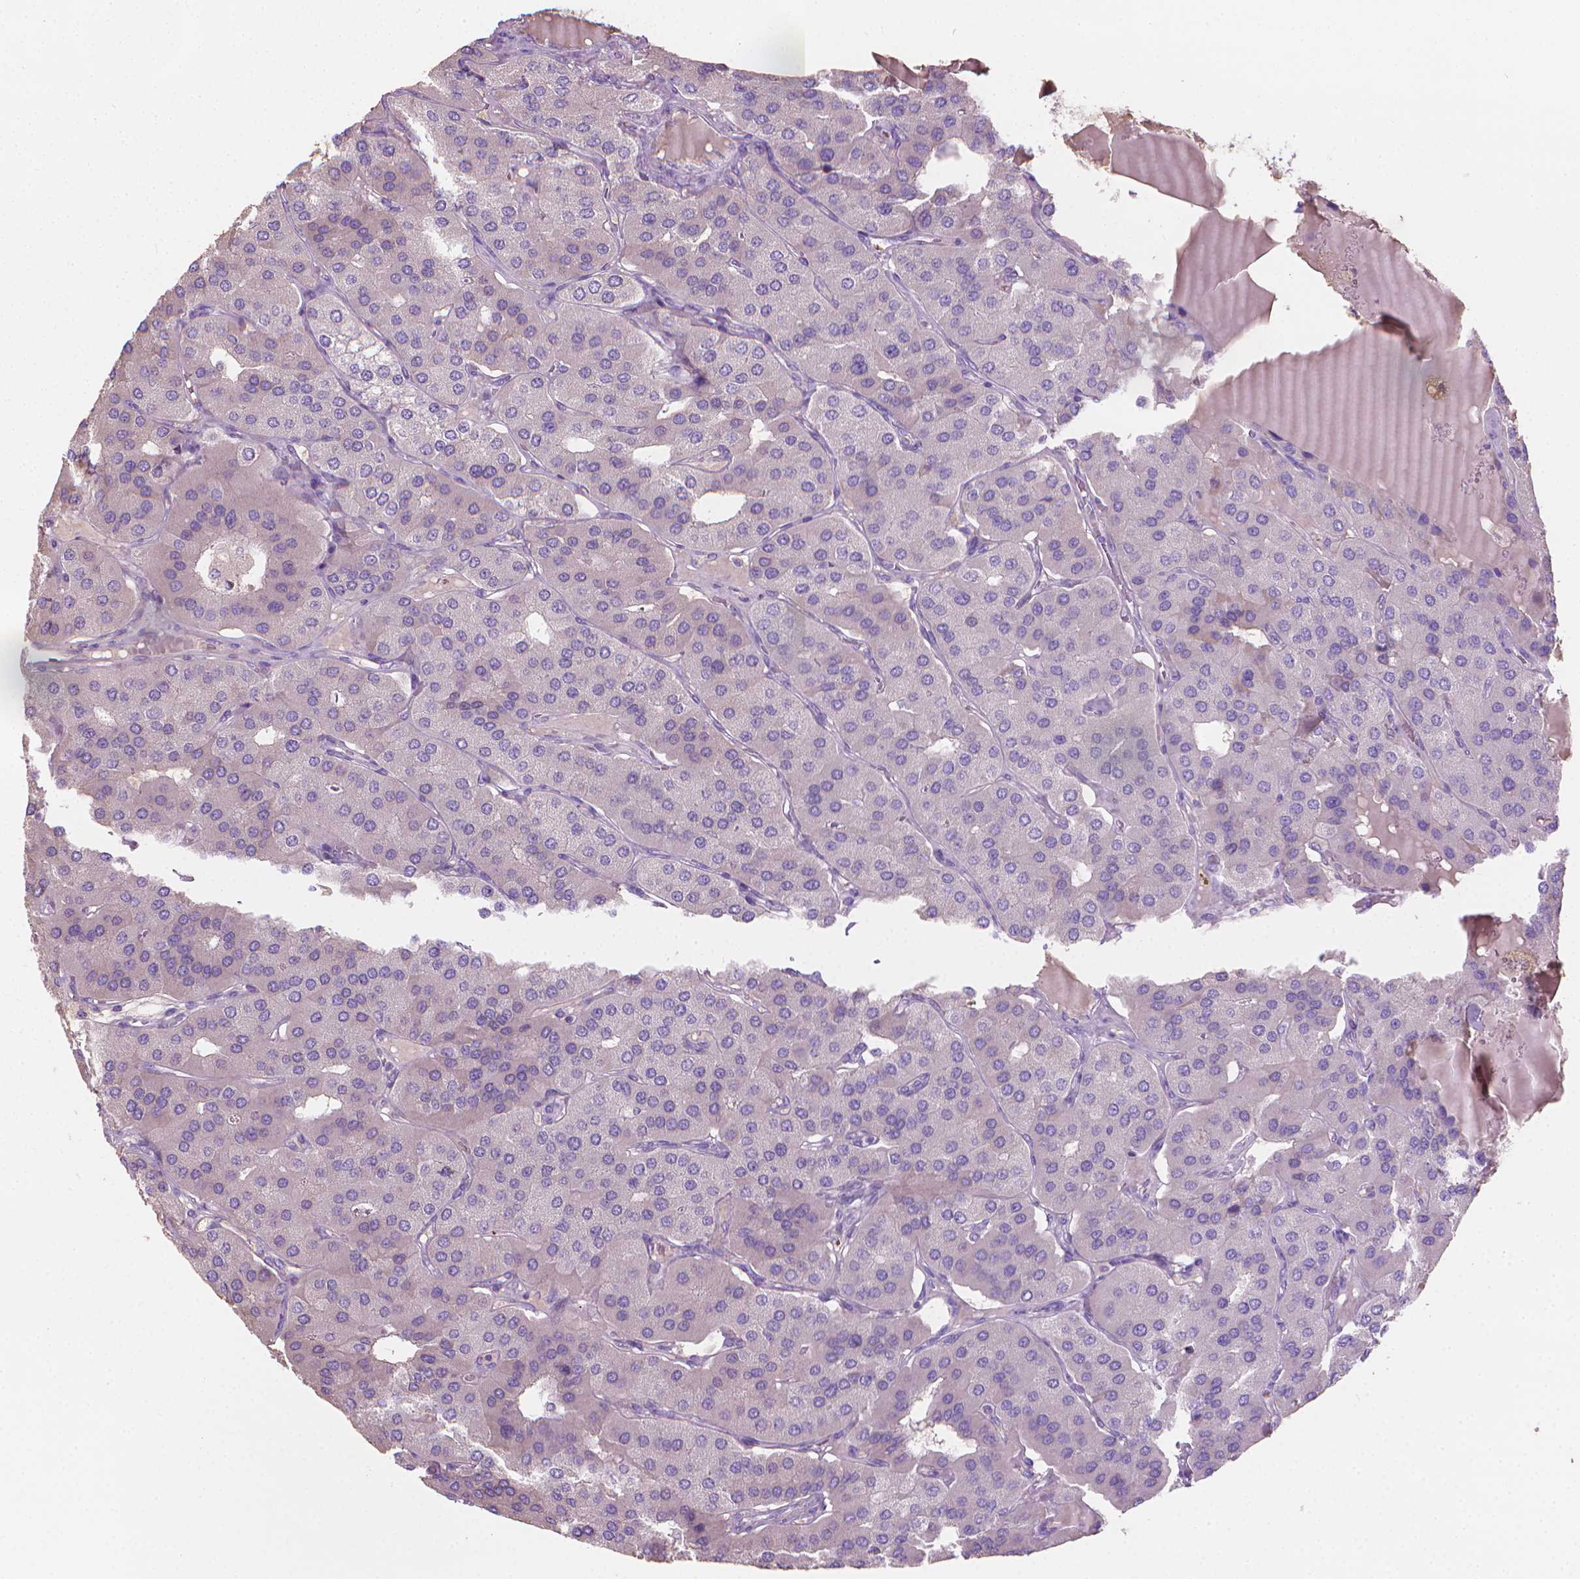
{"staining": {"intensity": "negative", "quantity": "none", "location": "none"}, "tissue": "parathyroid gland", "cell_type": "Glandular cells", "image_type": "normal", "snomed": [{"axis": "morphology", "description": "Normal tissue, NOS"}, {"axis": "morphology", "description": "Adenoma, NOS"}, {"axis": "topography", "description": "Parathyroid gland"}], "caption": "This histopathology image is of unremarkable parathyroid gland stained with IHC to label a protein in brown with the nuclei are counter-stained blue. There is no positivity in glandular cells.", "gene": "CABCOCO1", "patient": {"sex": "female", "age": 86}}